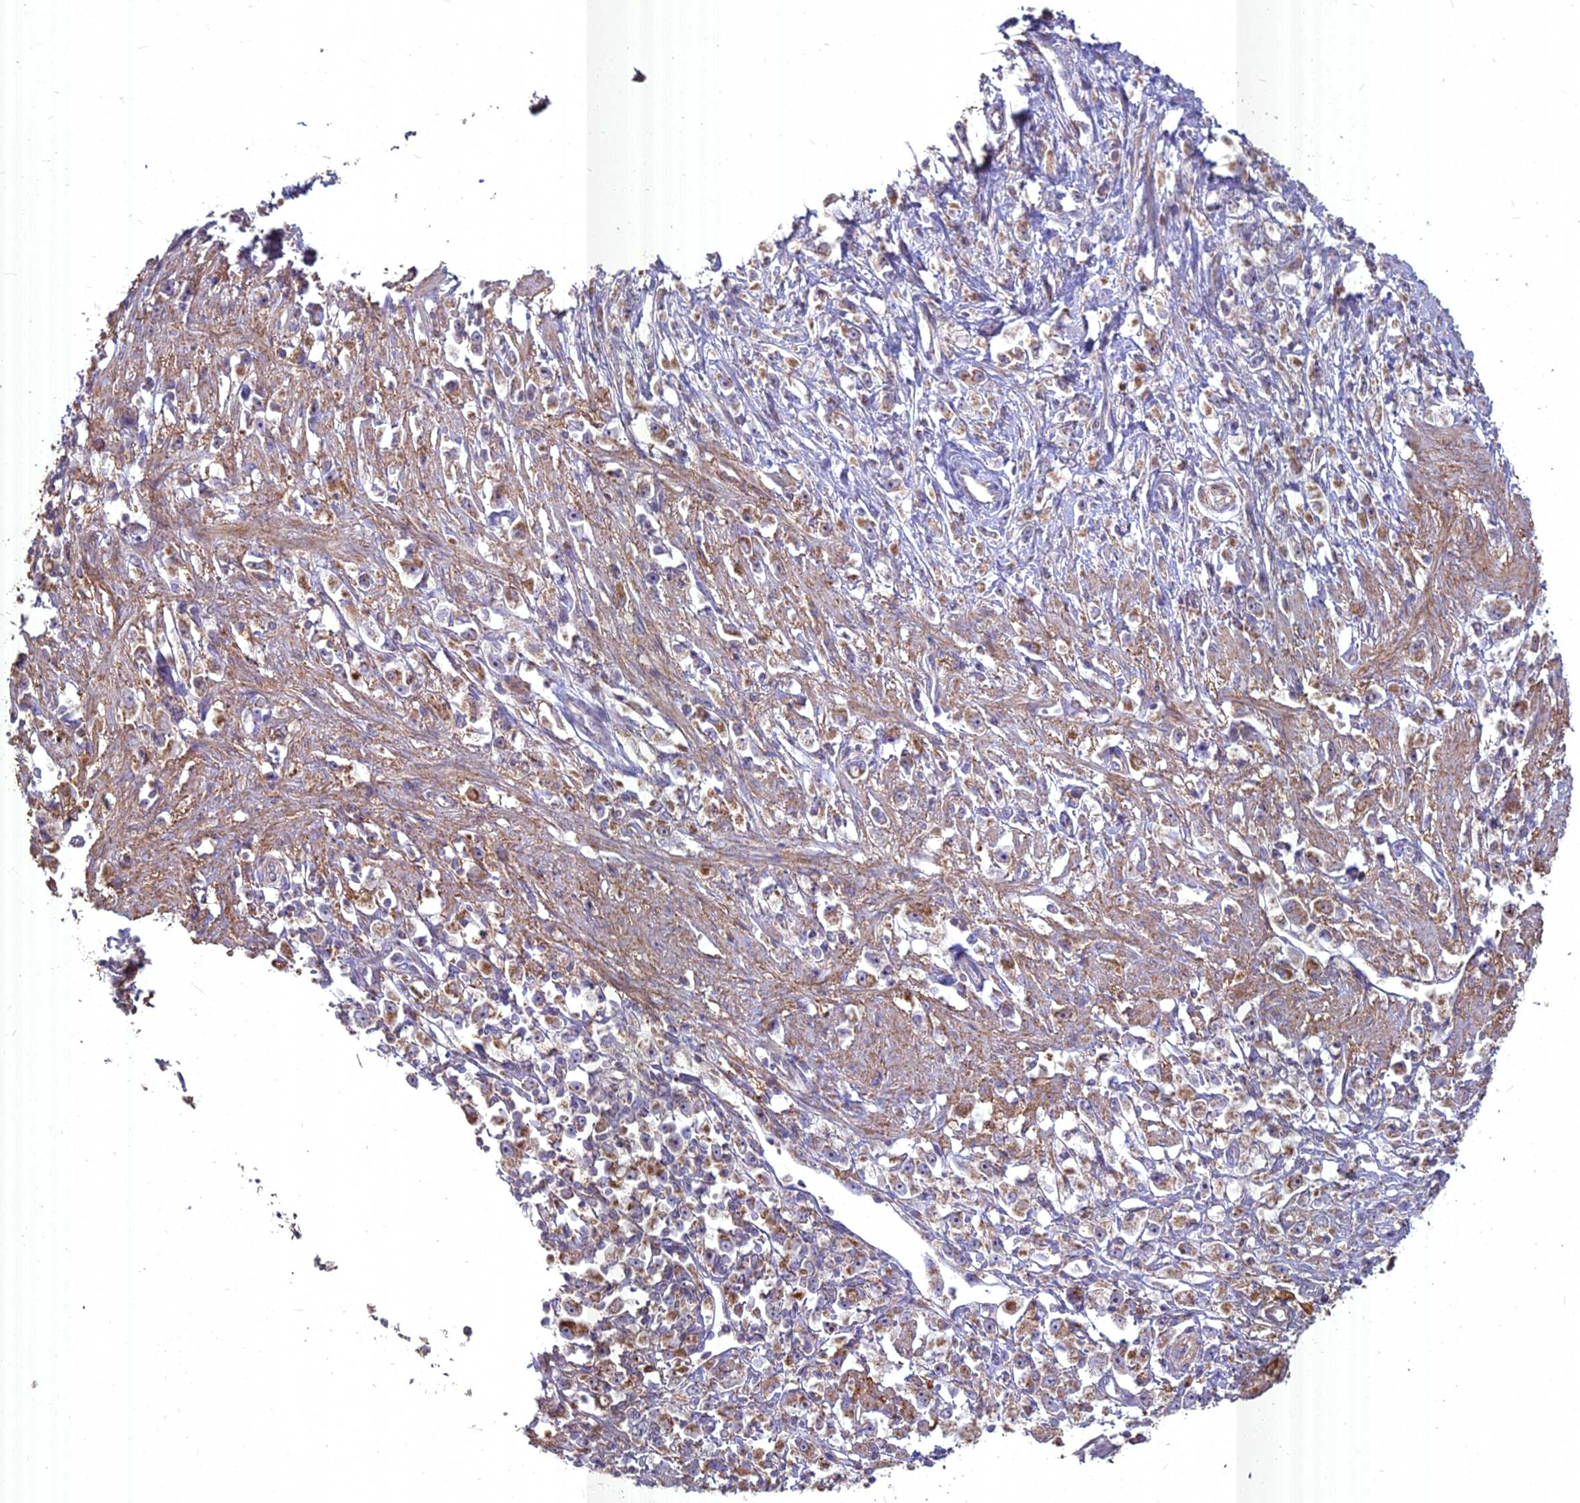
{"staining": {"intensity": "moderate", "quantity": ">75%", "location": "cytoplasmic/membranous"}, "tissue": "stomach cancer", "cell_type": "Tumor cells", "image_type": "cancer", "snomed": [{"axis": "morphology", "description": "Adenocarcinoma, NOS"}, {"axis": "topography", "description": "Stomach"}], "caption": "A histopathology image showing moderate cytoplasmic/membranous staining in about >75% of tumor cells in adenocarcinoma (stomach), as visualized by brown immunohistochemical staining.", "gene": "COX11", "patient": {"sex": "female", "age": 59}}